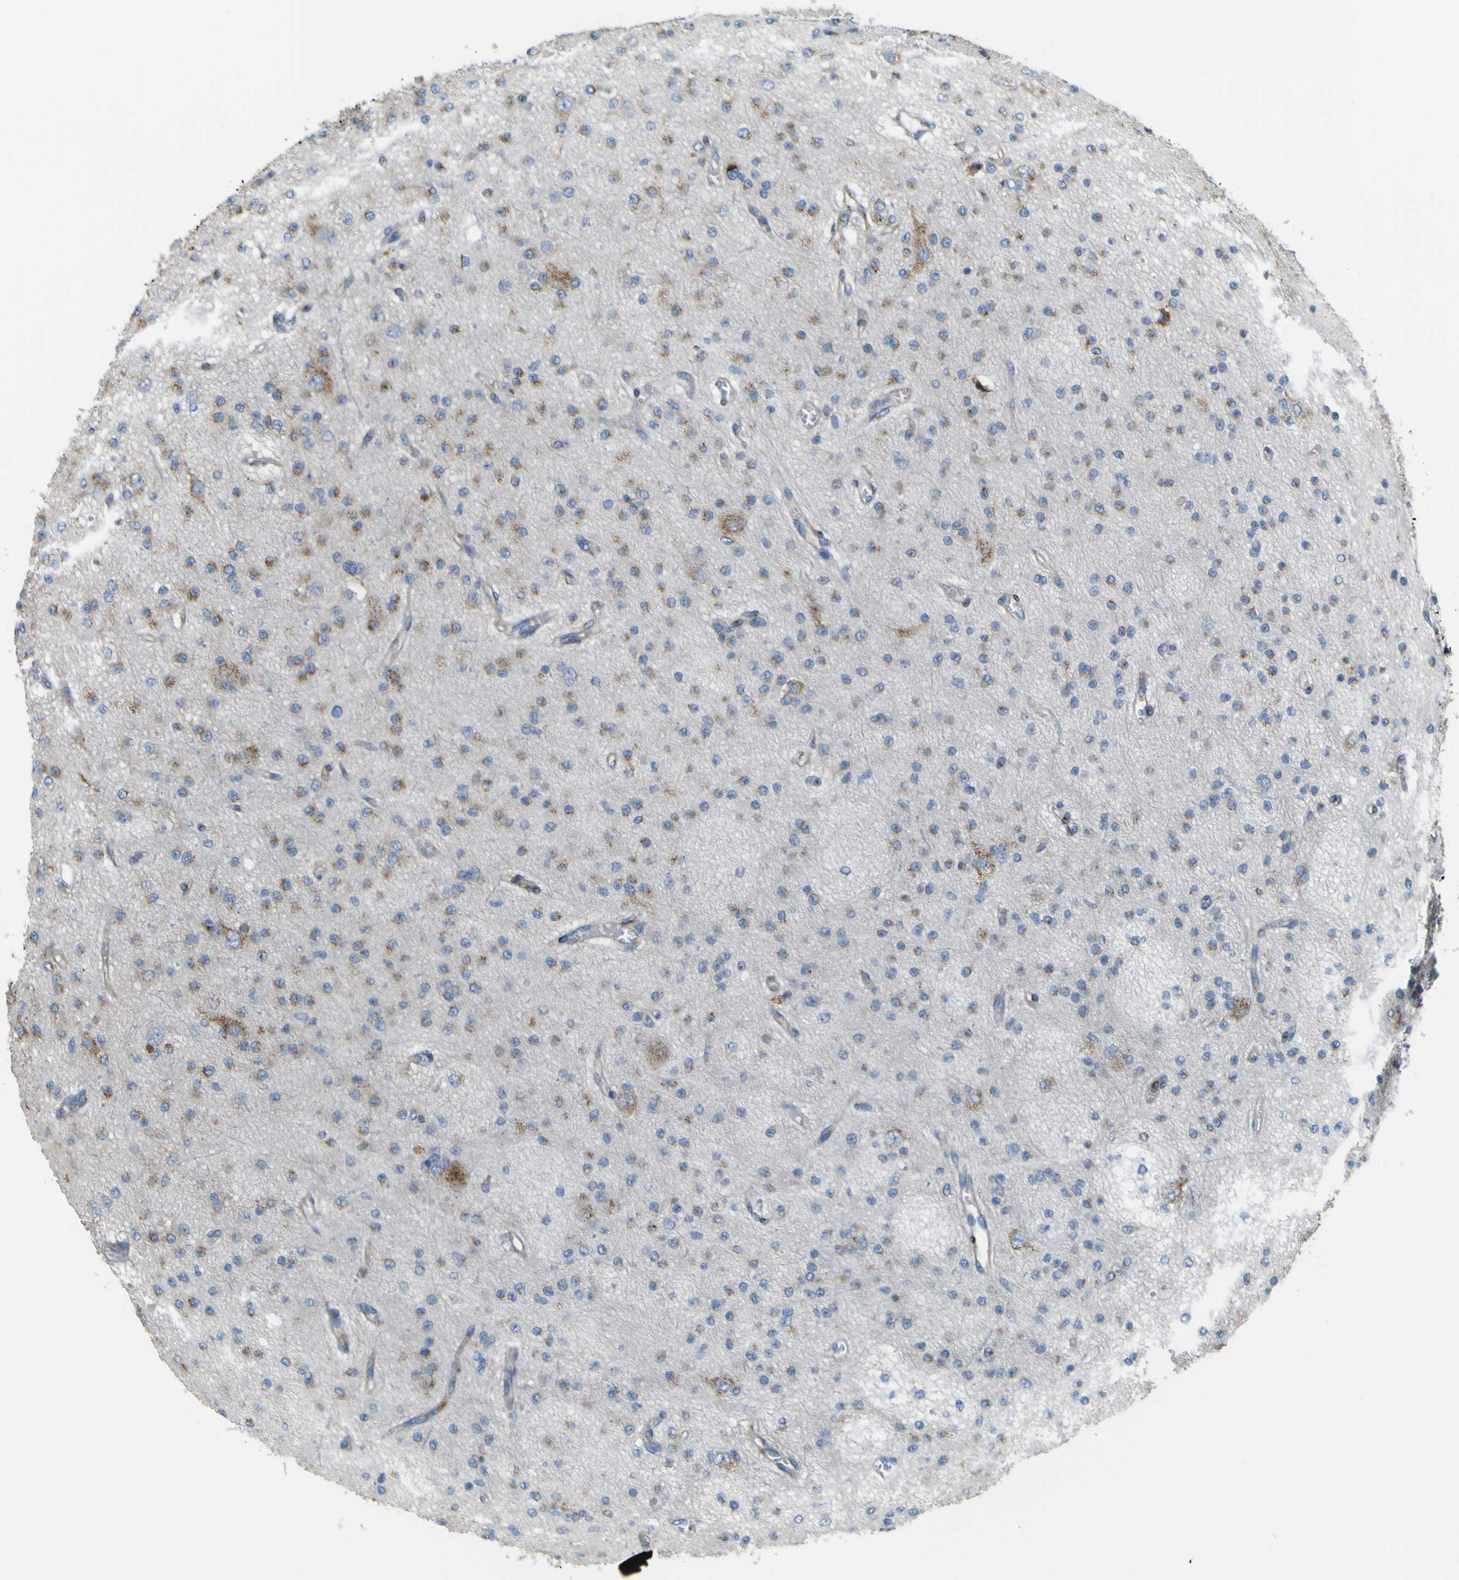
{"staining": {"intensity": "moderate", "quantity": "25%-75%", "location": "cytoplasmic/membranous"}, "tissue": "glioma", "cell_type": "Tumor cells", "image_type": "cancer", "snomed": [{"axis": "morphology", "description": "Glioma, malignant, Low grade"}, {"axis": "topography", "description": "Brain"}], "caption": "Immunohistochemistry photomicrograph of human malignant low-grade glioma stained for a protein (brown), which demonstrates medium levels of moderate cytoplasmic/membranous positivity in approximately 25%-75% of tumor cells.", "gene": "IGF2R", "patient": {"sex": "male", "age": 38}}